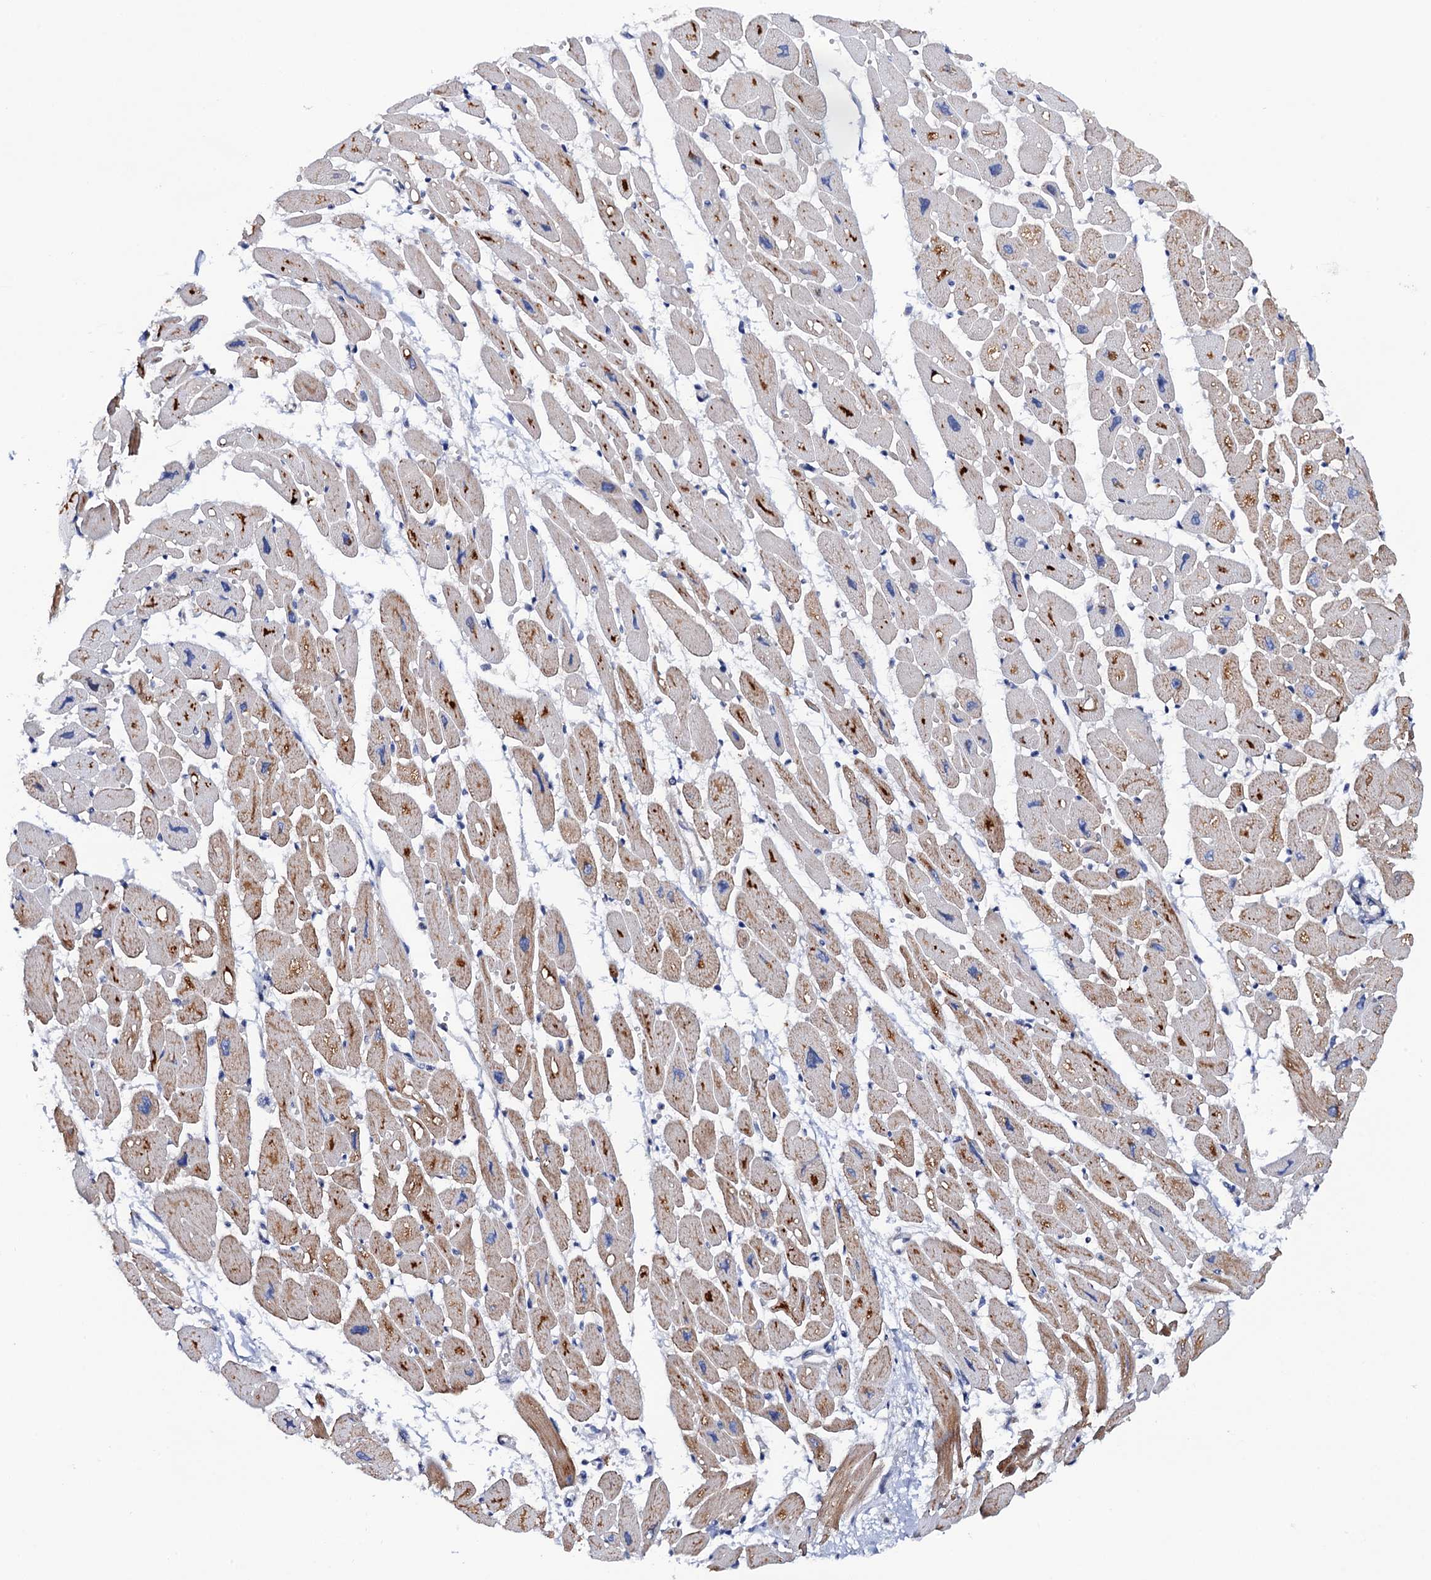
{"staining": {"intensity": "moderate", "quantity": "25%-75%", "location": "cytoplasmic/membranous"}, "tissue": "heart muscle", "cell_type": "Cardiomyocytes", "image_type": "normal", "snomed": [{"axis": "morphology", "description": "Normal tissue, NOS"}, {"axis": "topography", "description": "Heart"}], "caption": "This photomicrograph reveals IHC staining of unremarkable human heart muscle, with medium moderate cytoplasmic/membranous positivity in about 25%-75% of cardiomyocytes.", "gene": "MRPL48", "patient": {"sex": "female", "age": 54}}